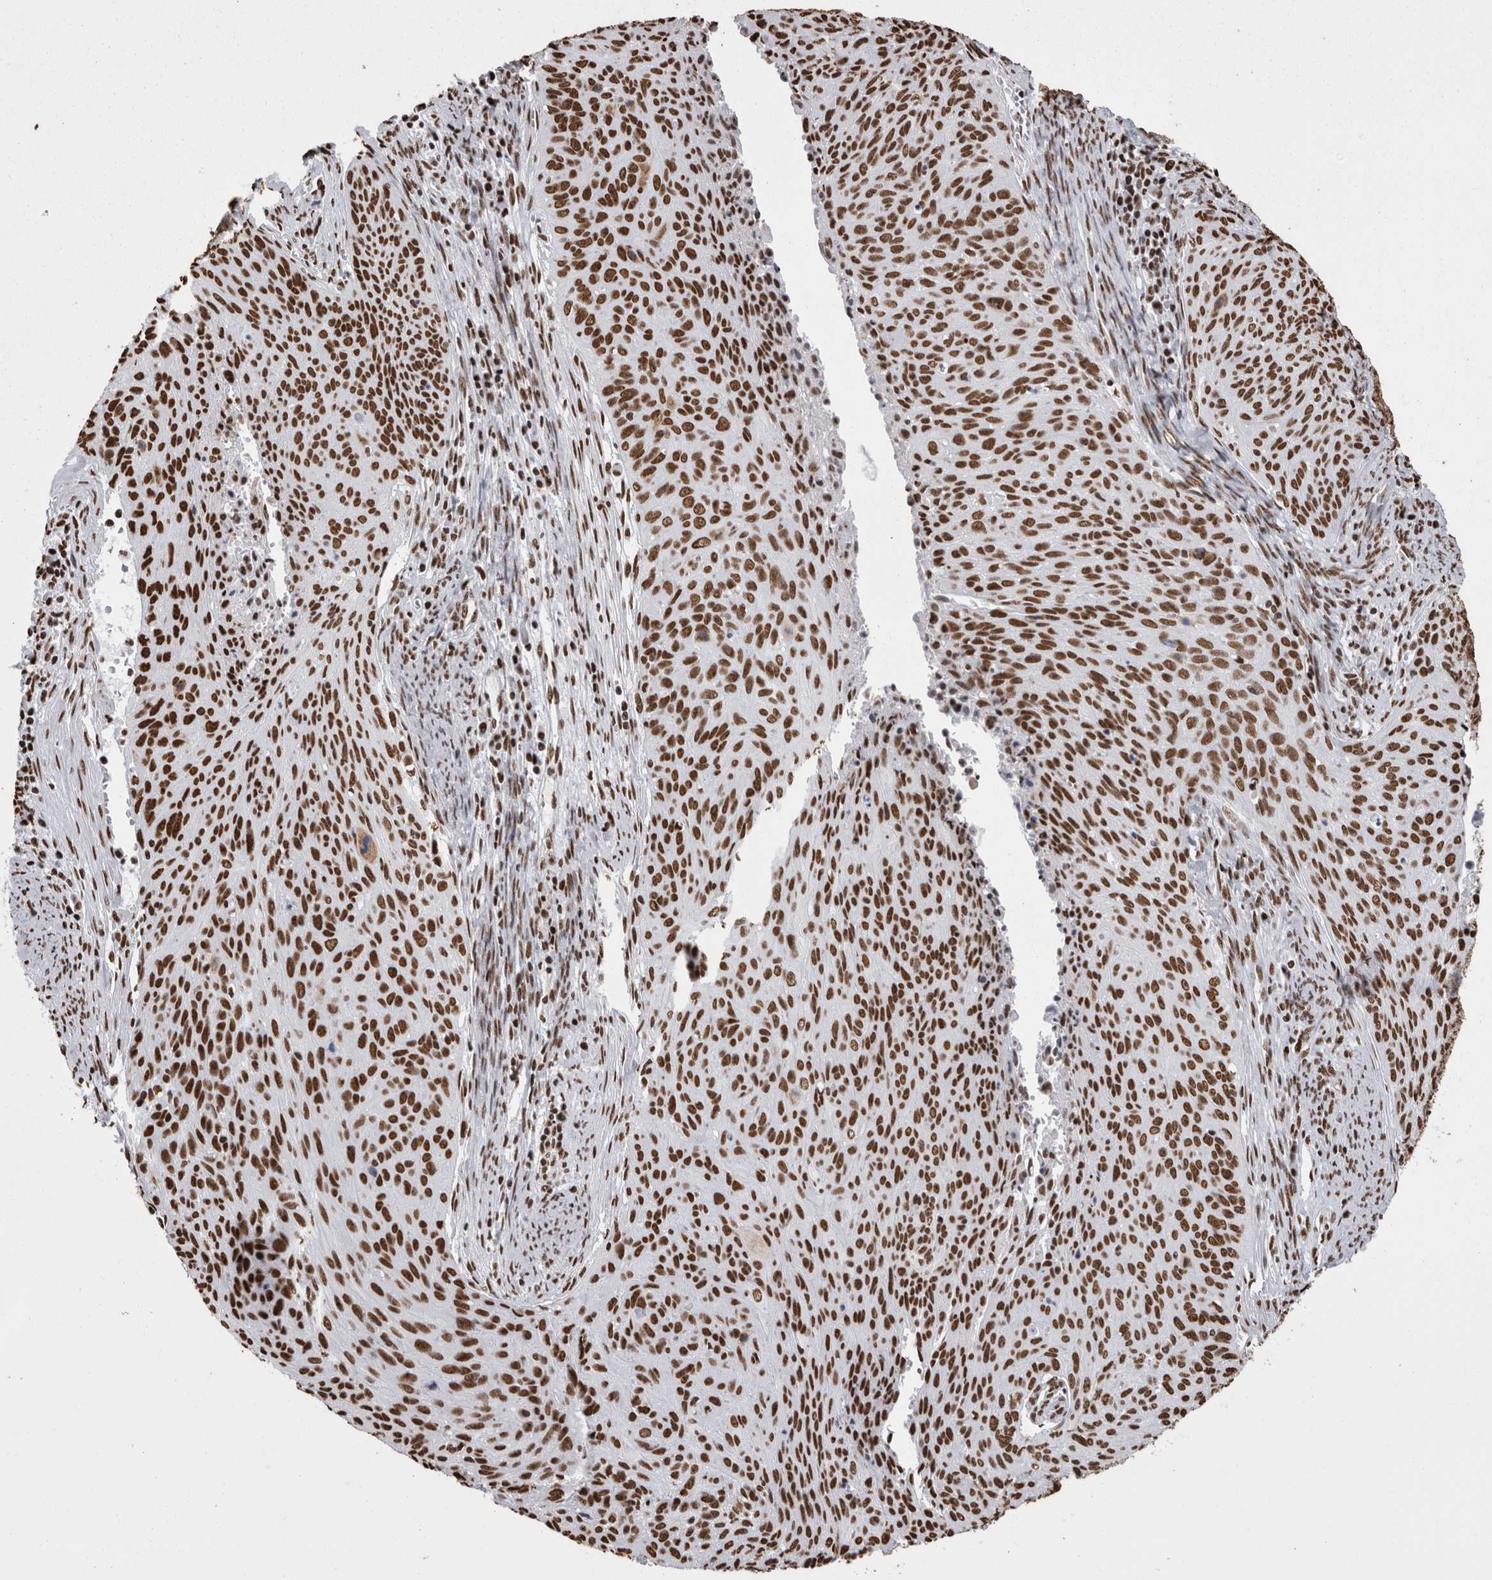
{"staining": {"intensity": "strong", "quantity": ">75%", "location": "nuclear"}, "tissue": "cervical cancer", "cell_type": "Tumor cells", "image_type": "cancer", "snomed": [{"axis": "morphology", "description": "Squamous cell carcinoma, NOS"}, {"axis": "topography", "description": "Cervix"}], "caption": "This is a histology image of immunohistochemistry staining of cervical cancer (squamous cell carcinoma), which shows strong positivity in the nuclear of tumor cells.", "gene": "HNRNPM", "patient": {"sex": "female", "age": 55}}